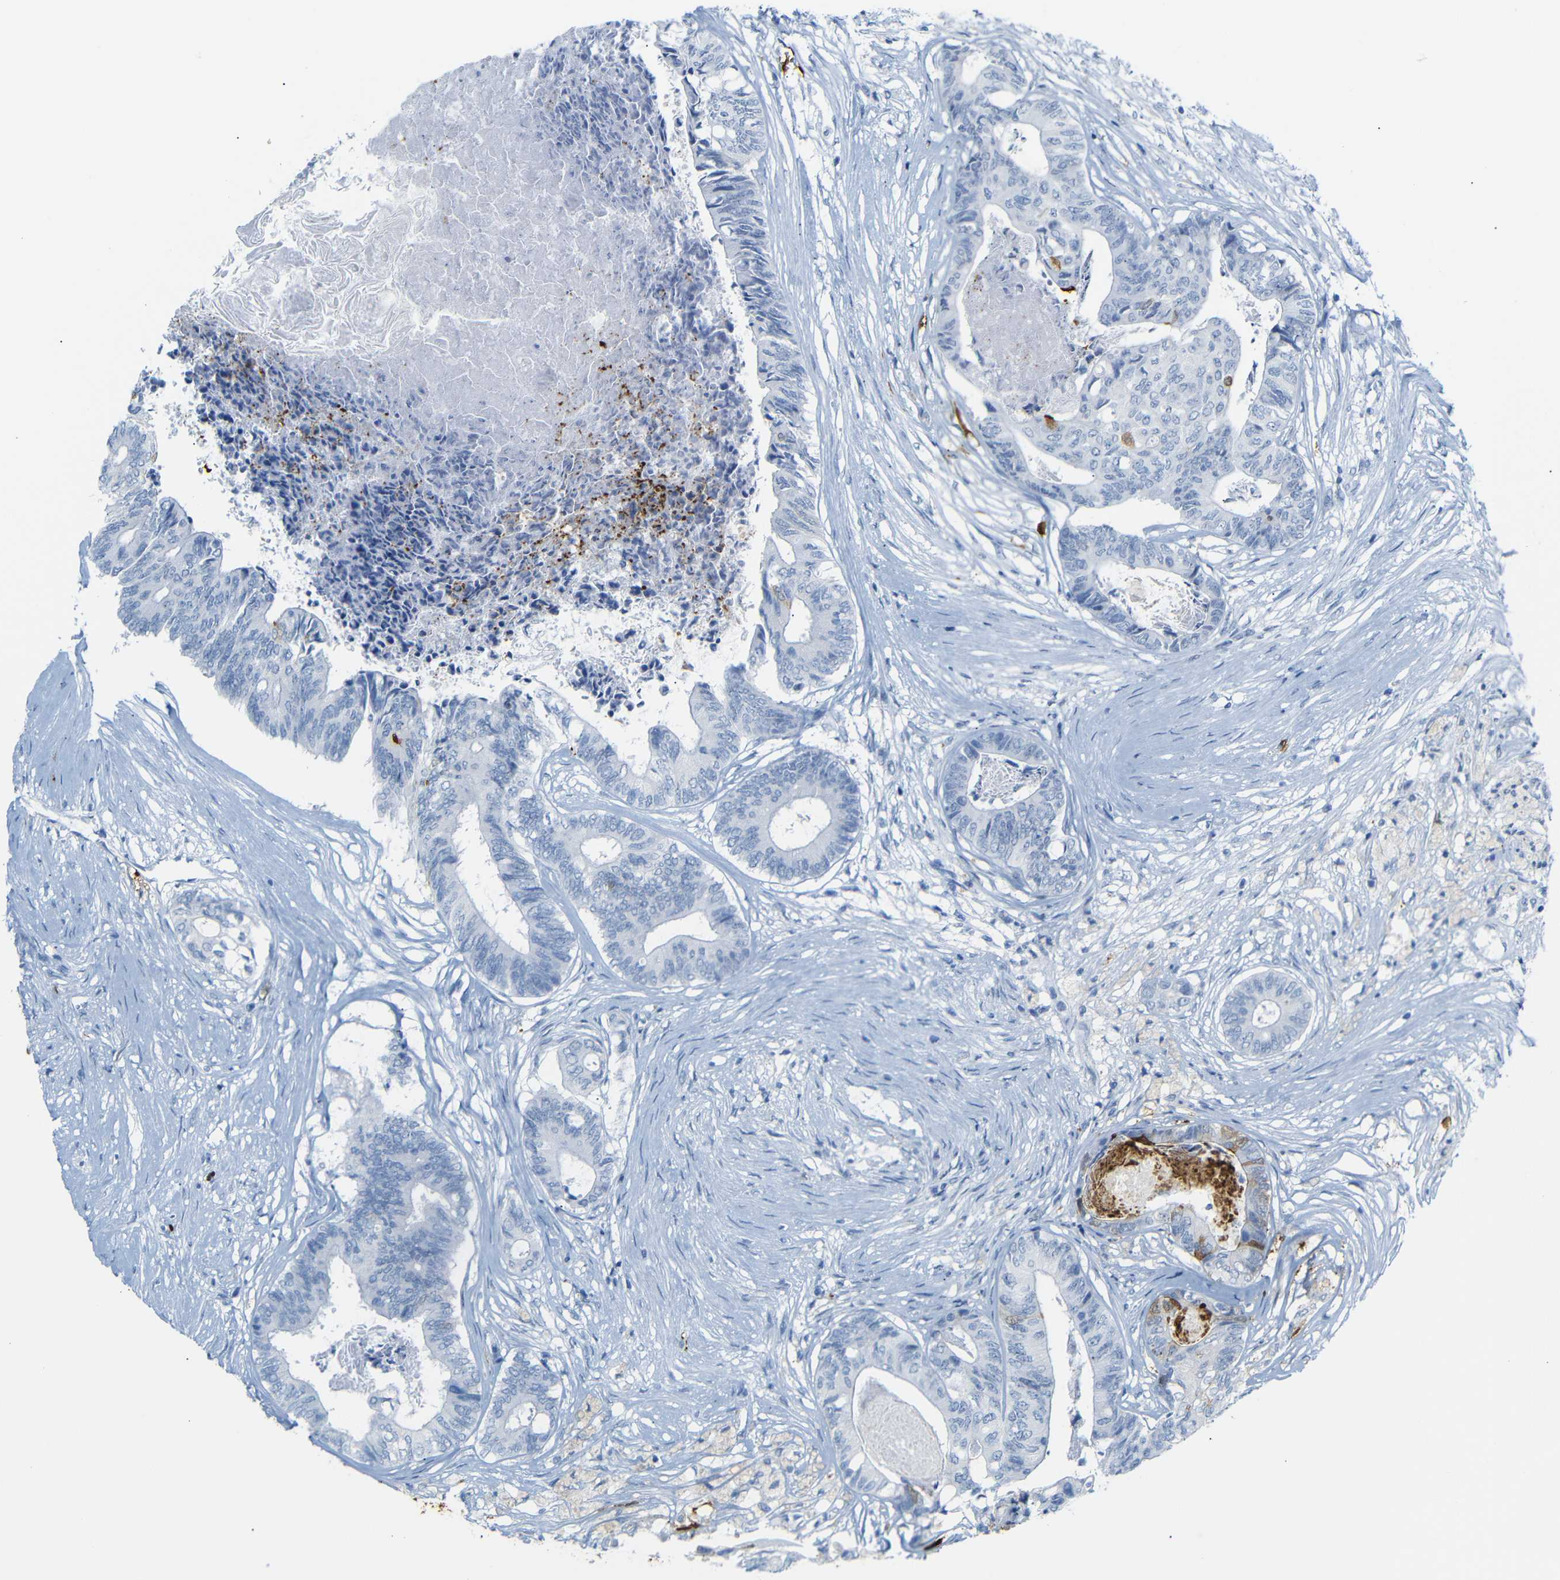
{"staining": {"intensity": "negative", "quantity": "none", "location": "none"}, "tissue": "colorectal cancer", "cell_type": "Tumor cells", "image_type": "cancer", "snomed": [{"axis": "morphology", "description": "Adenocarcinoma, NOS"}, {"axis": "topography", "description": "Rectum"}], "caption": "High power microscopy histopathology image of an immunohistochemistry (IHC) micrograph of colorectal adenocarcinoma, revealing no significant expression in tumor cells. (Brightfield microscopy of DAB immunohistochemistry at high magnification).", "gene": "MT1A", "patient": {"sex": "male", "age": 63}}